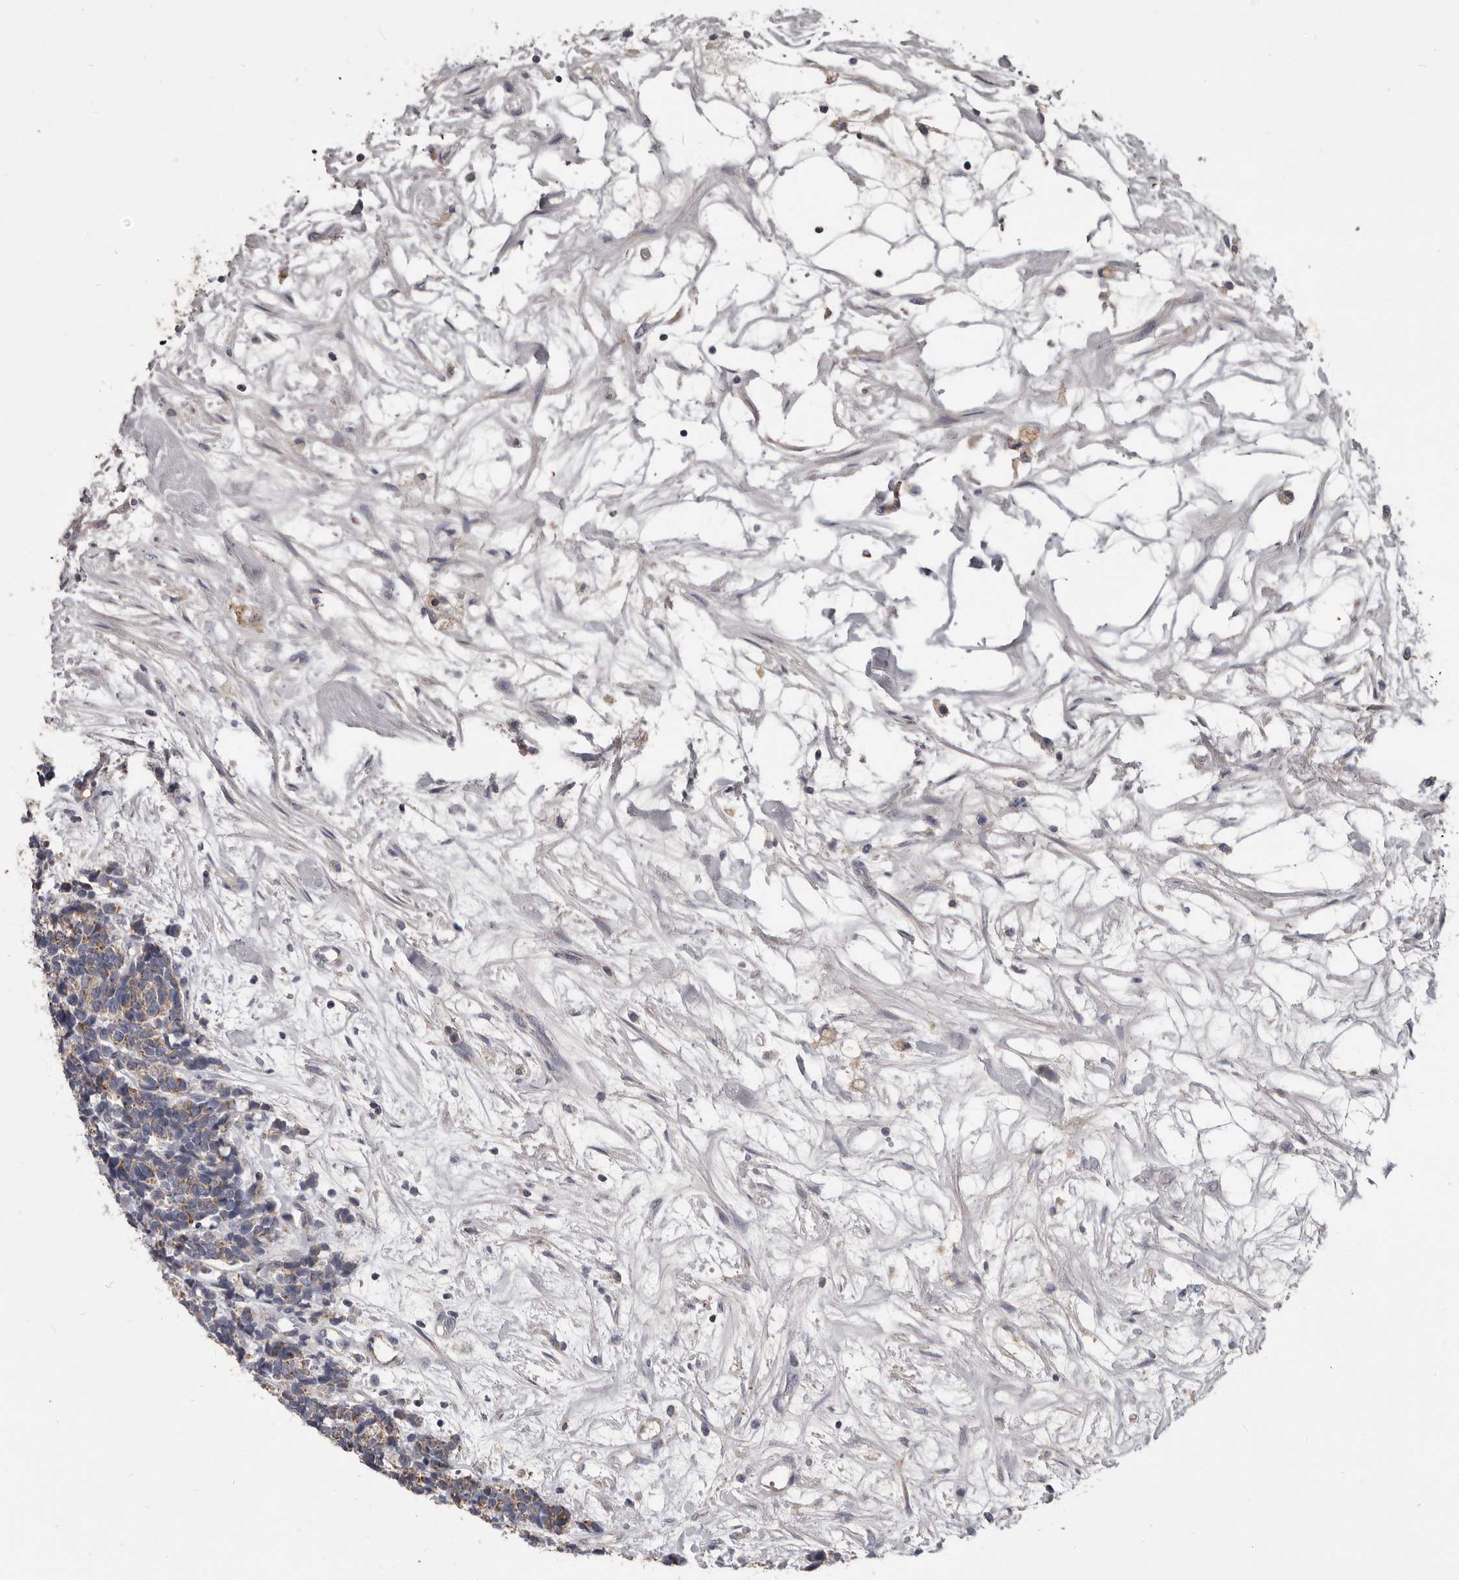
{"staining": {"intensity": "weak", "quantity": ">75%", "location": "cytoplasmic/membranous"}, "tissue": "carcinoid", "cell_type": "Tumor cells", "image_type": "cancer", "snomed": [{"axis": "morphology", "description": "Carcinoma, NOS"}, {"axis": "morphology", "description": "Carcinoid, malignant, NOS"}, {"axis": "topography", "description": "Urinary bladder"}], "caption": "About >75% of tumor cells in human carcinoid exhibit weak cytoplasmic/membranous protein expression as visualized by brown immunohistochemical staining.", "gene": "ALDH5A1", "patient": {"sex": "male", "age": 57}}